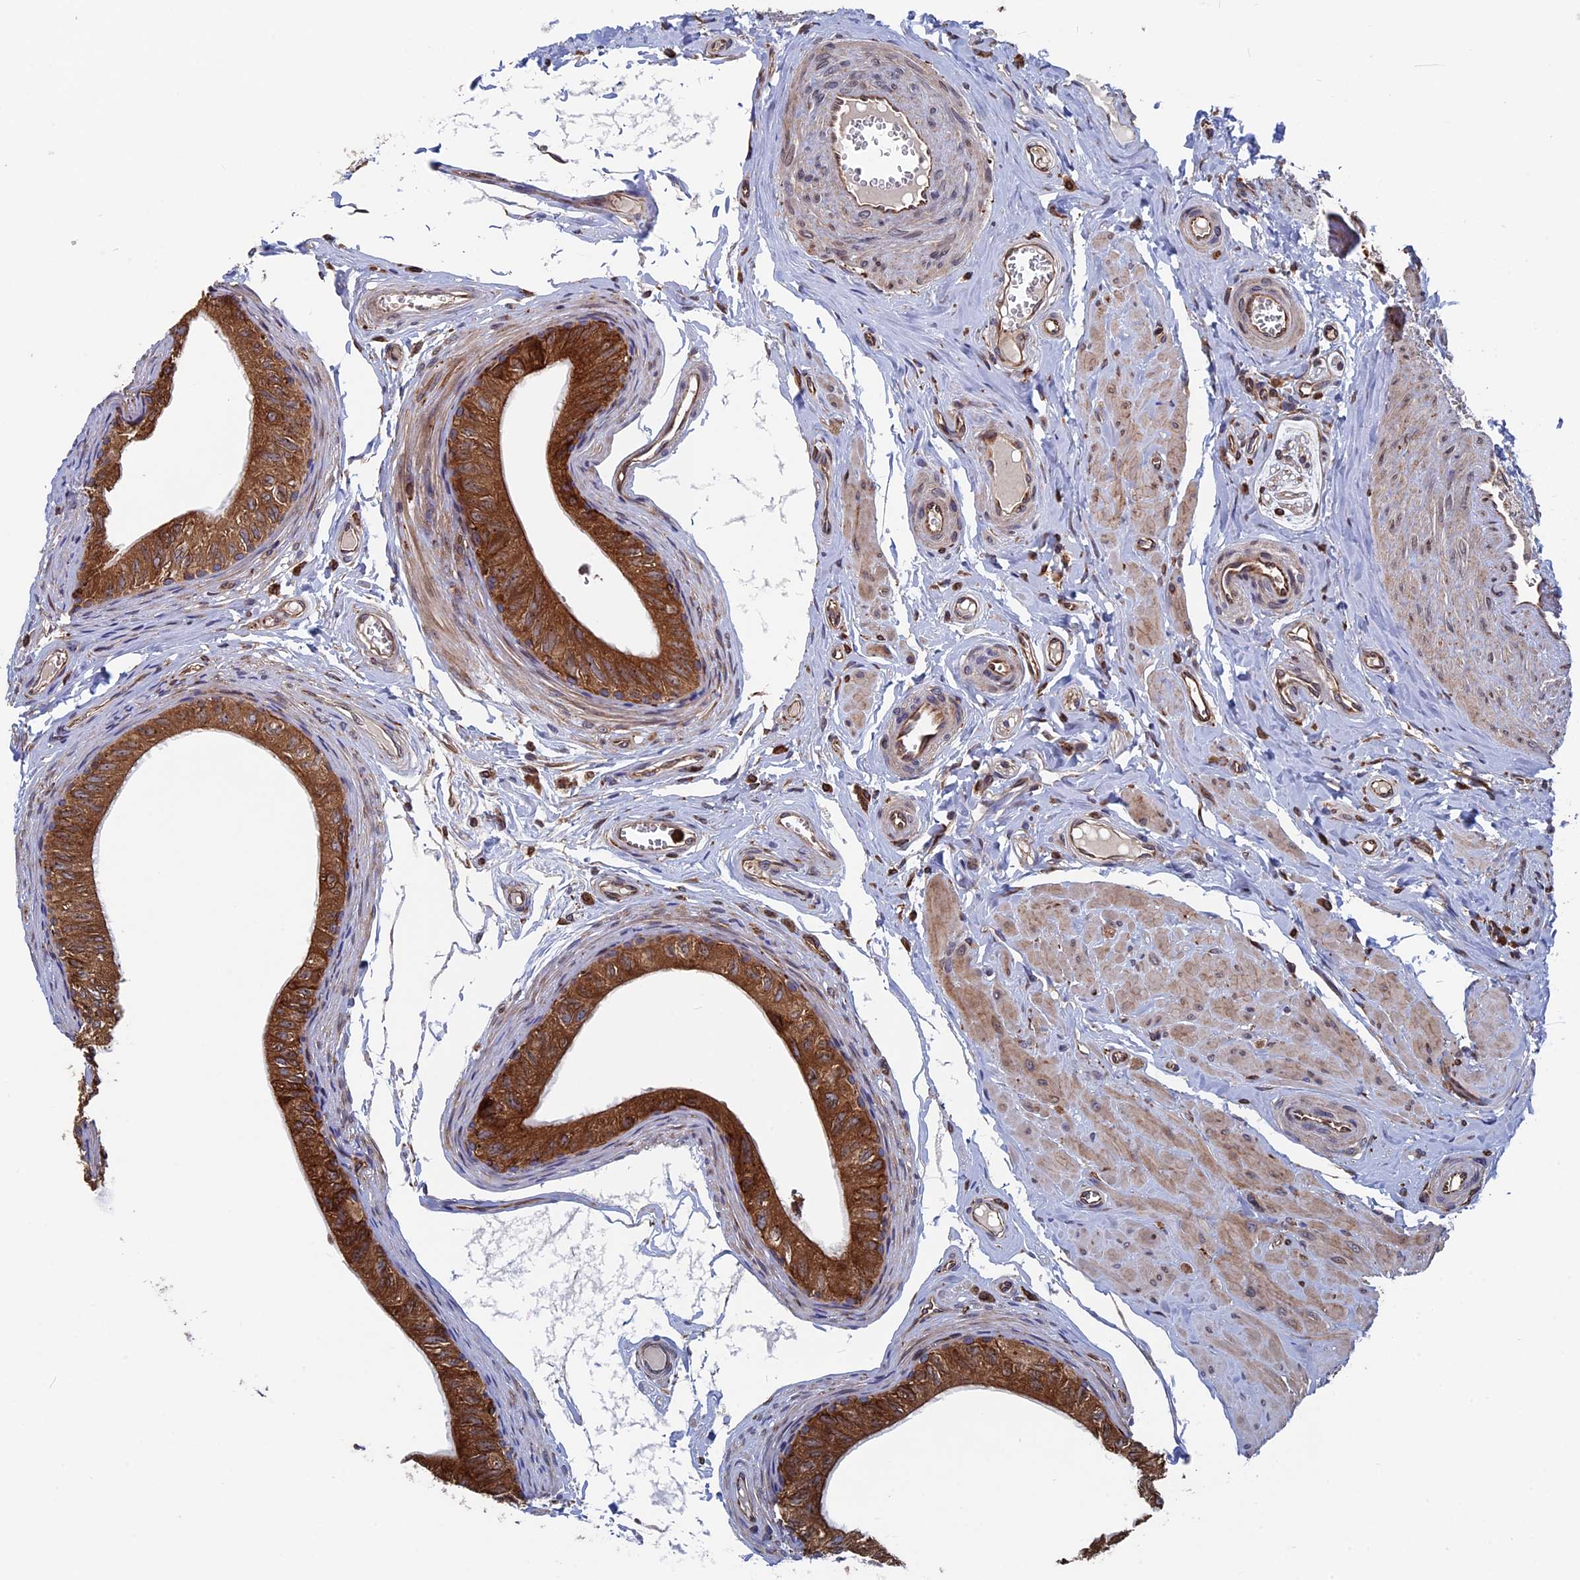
{"staining": {"intensity": "strong", "quantity": ">75%", "location": "cytoplasmic/membranous"}, "tissue": "epididymis", "cell_type": "Glandular cells", "image_type": "normal", "snomed": [{"axis": "morphology", "description": "Normal tissue, NOS"}, {"axis": "topography", "description": "Epididymis"}], "caption": "Strong cytoplasmic/membranous positivity is present in about >75% of glandular cells in unremarkable epididymis.", "gene": "RPUSD1", "patient": {"sex": "male", "age": 42}}